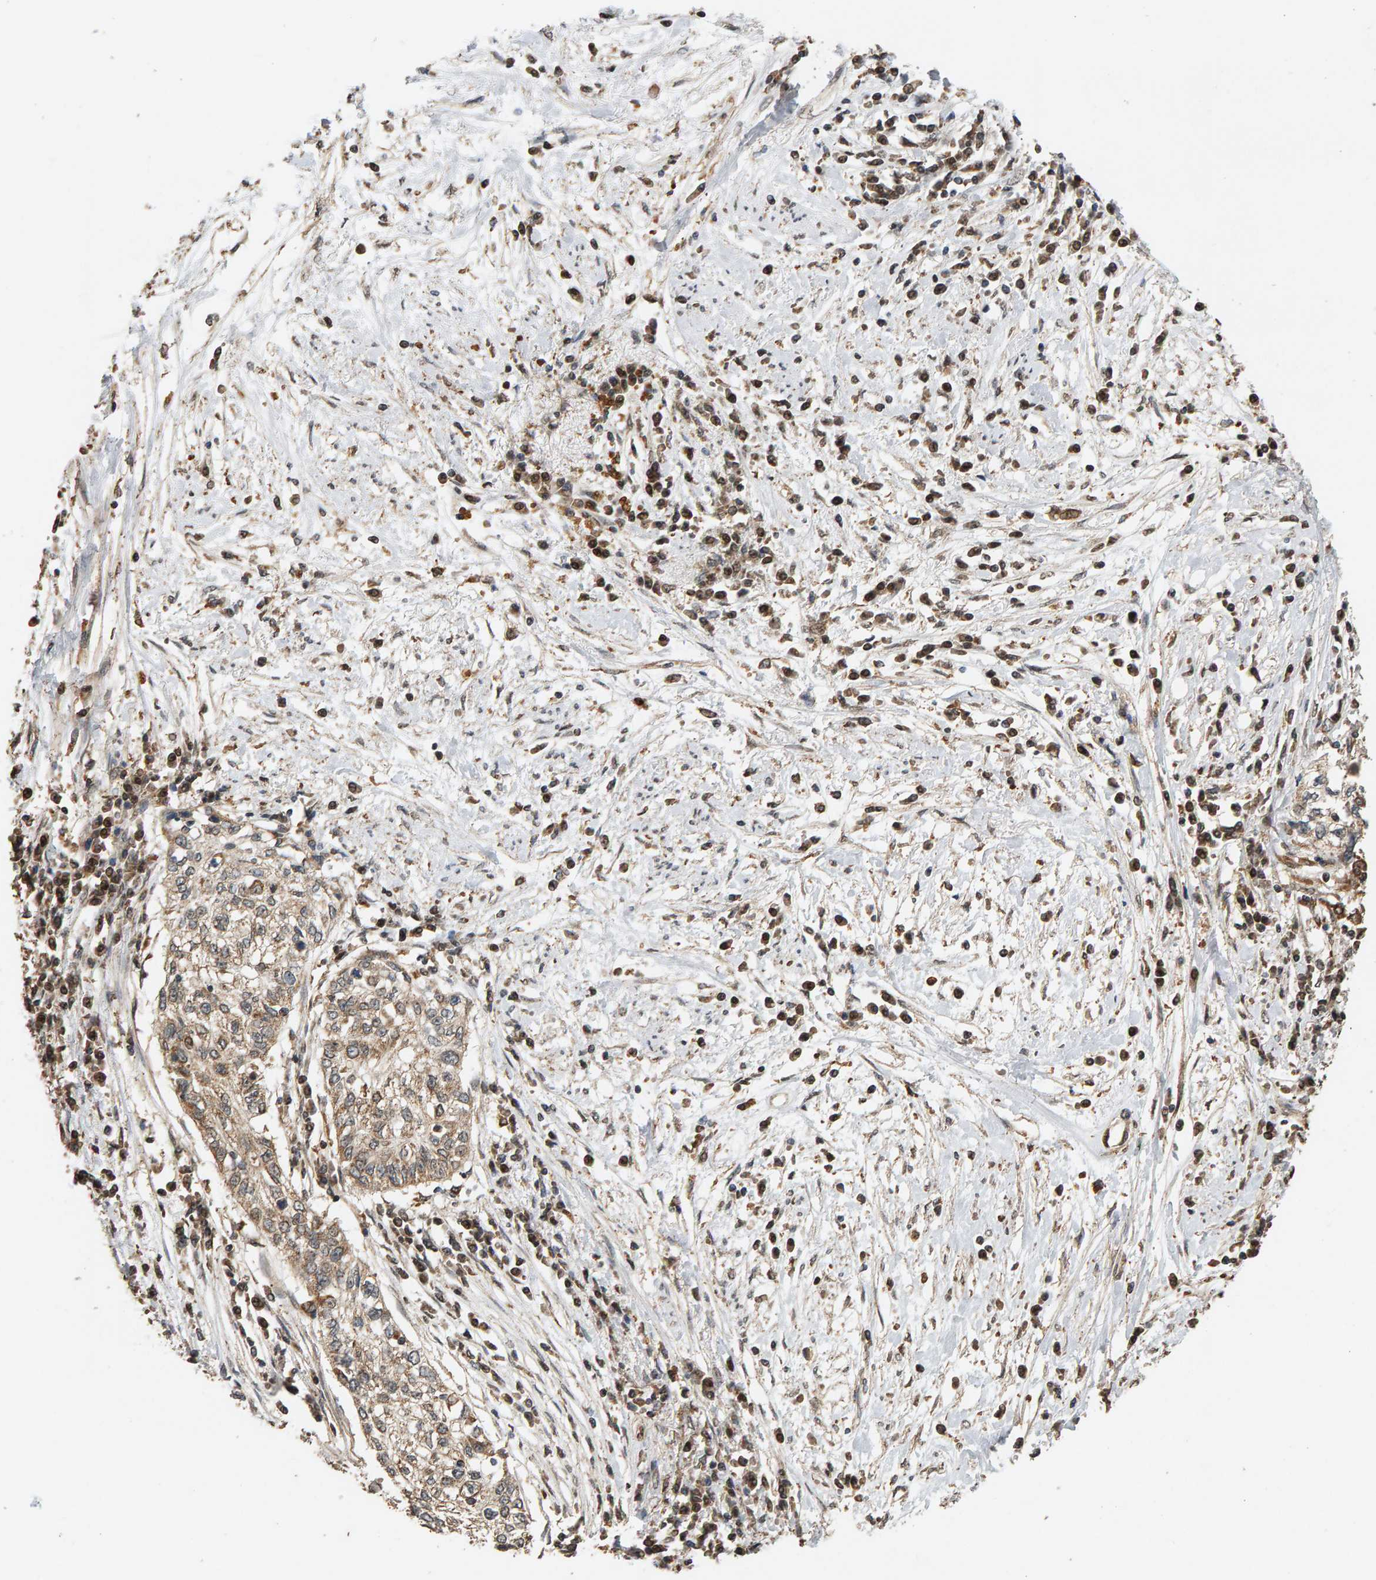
{"staining": {"intensity": "weak", "quantity": ">75%", "location": "cytoplasmic/membranous"}, "tissue": "cervical cancer", "cell_type": "Tumor cells", "image_type": "cancer", "snomed": [{"axis": "morphology", "description": "Squamous cell carcinoma, NOS"}, {"axis": "topography", "description": "Cervix"}], "caption": "Protein staining shows weak cytoplasmic/membranous positivity in approximately >75% of tumor cells in cervical squamous cell carcinoma.", "gene": "GSTK1", "patient": {"sex": "female", "age": 57}}